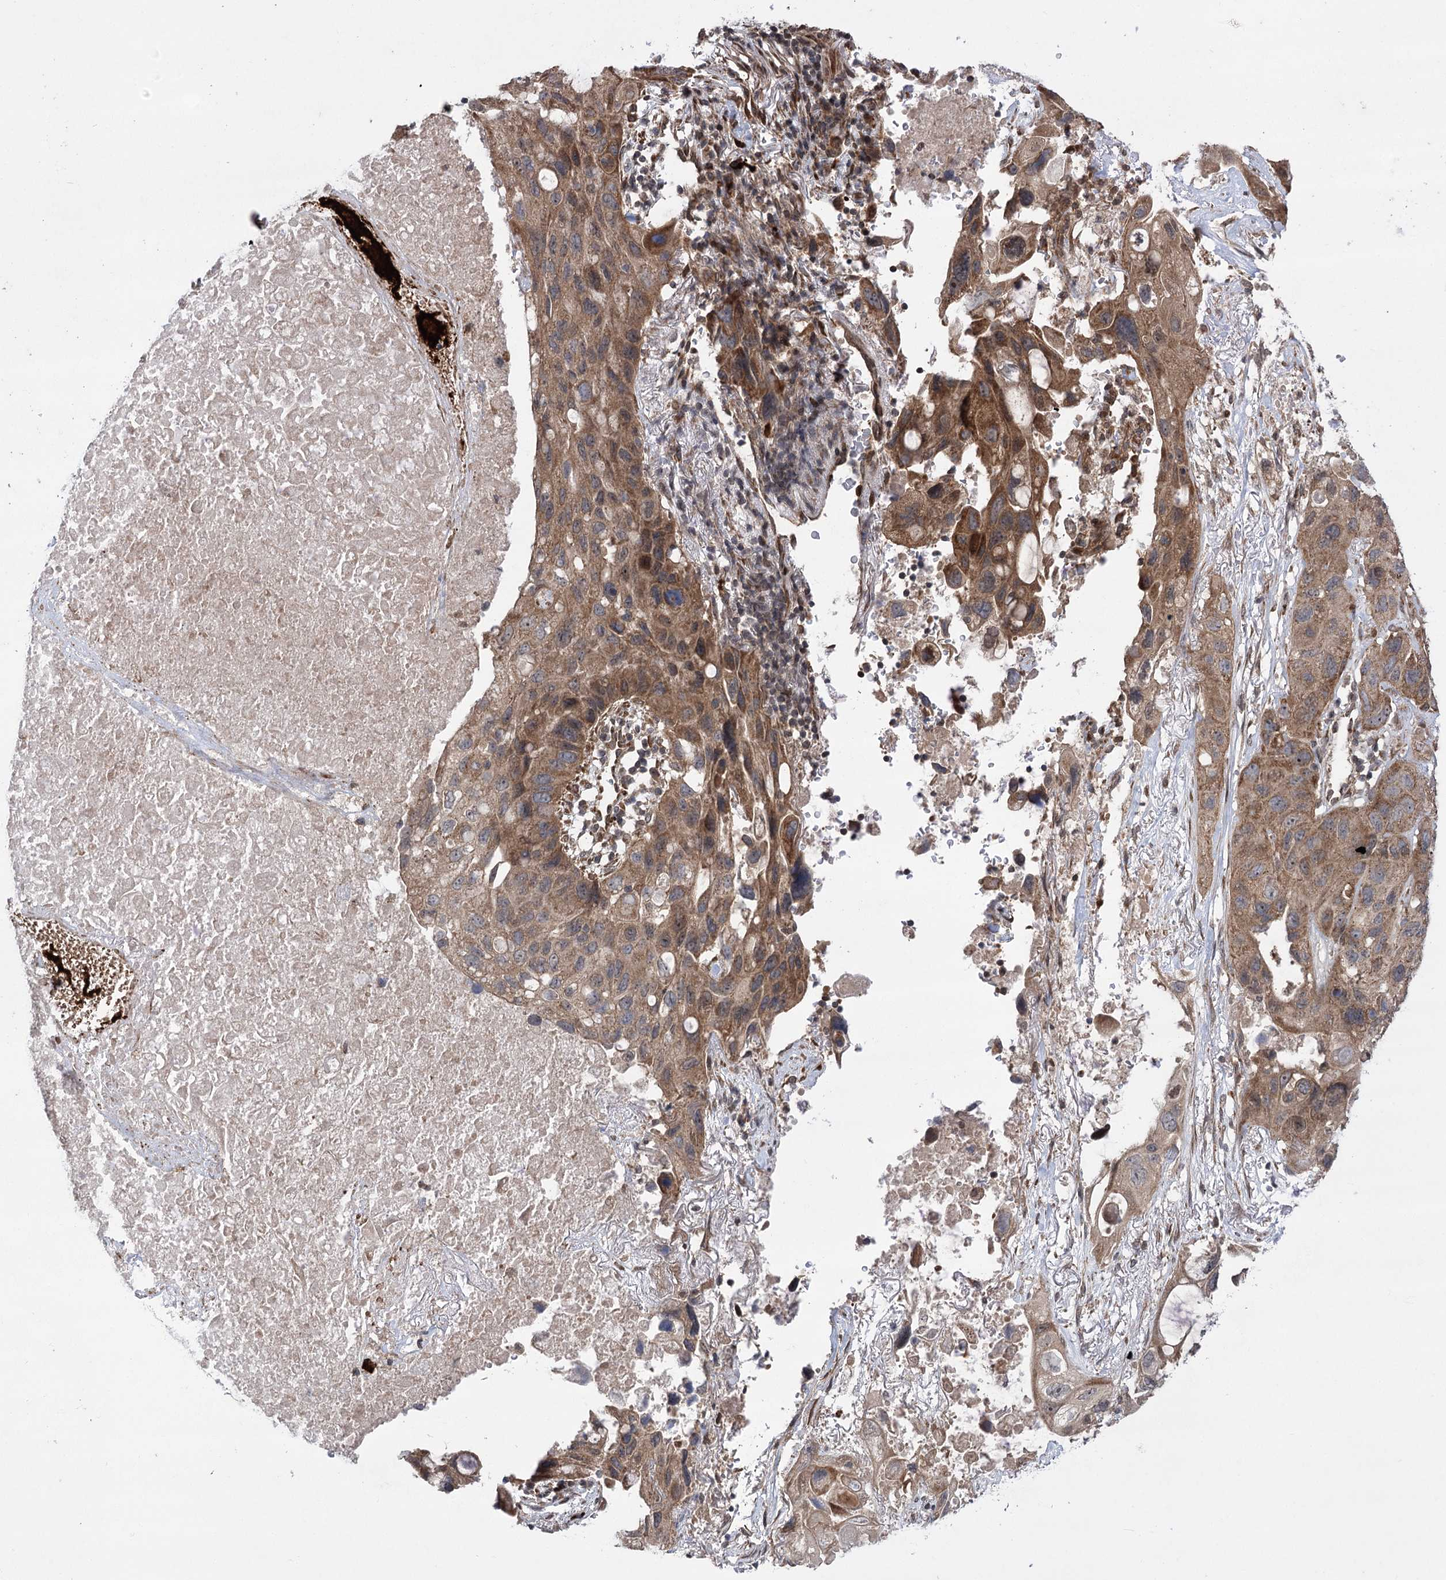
{"staining": {"intensity": "moderate", "quantity": ">75%", "location": "cytoplasmic/membranous"}, "tissue": "lung cancer", "cell_type": "Tumor cells", "image_type": "cancer", "snomed": [{"axis": "morphology", "description": "Squamous cell carcinoma, NOS"}, {"axis": "topography", "description": "Lung"}], "caption": "A brown stain highlights moderate cytoplasmic/membranous positivity of a protein in lung cancer (squamous cell carcinoma) tumor cells.", "gene": "TENM2", "patient": {"sex": "female", "age": 73}}